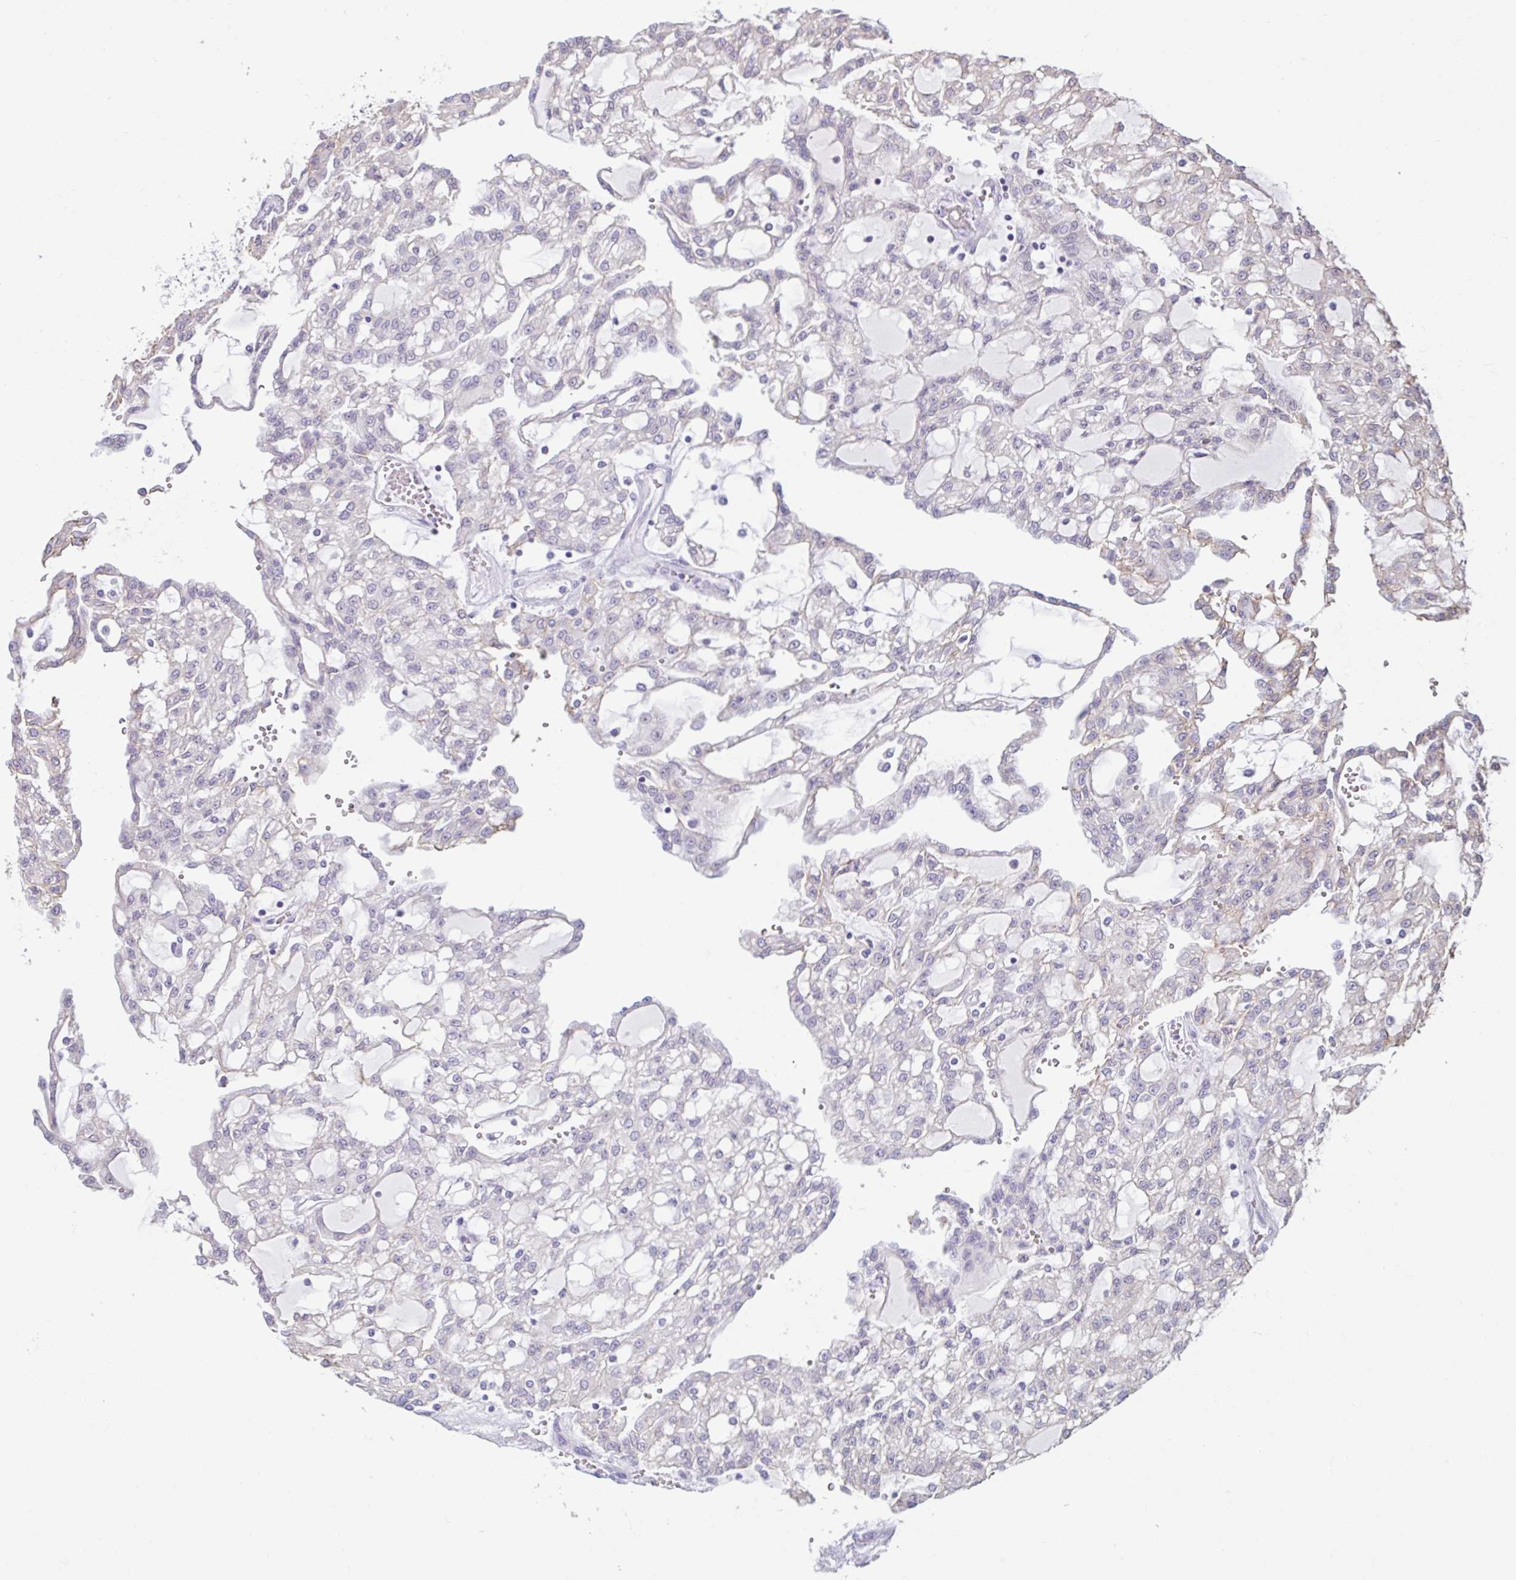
{"staining": {"intensity": "moderate", "quantity": "<25%", "location": "cytoplasmic/membranous"}, "tissue": "renal cancer", "cell_type": "Tumor cells", "image_type": "cancer", "snomed": [{"axis": "morphology", "description": "Adenocarcinoma, NOS"}, {"axis": "topography", "description": "Kidney"}], "caption": "Protein expression analysis of human adenocarcinoma (renal) reveals moderate cytoplasmic/membranous positivity in about <25% of tumor cells. Using DAB (3,3'-diaminobenzidine) (brown) and hematoxylin (blue) stains, captured at high magnification using brightfield microscopy.", "gene": "CDH19", "patient": {"sex": "male", "age": 63}}